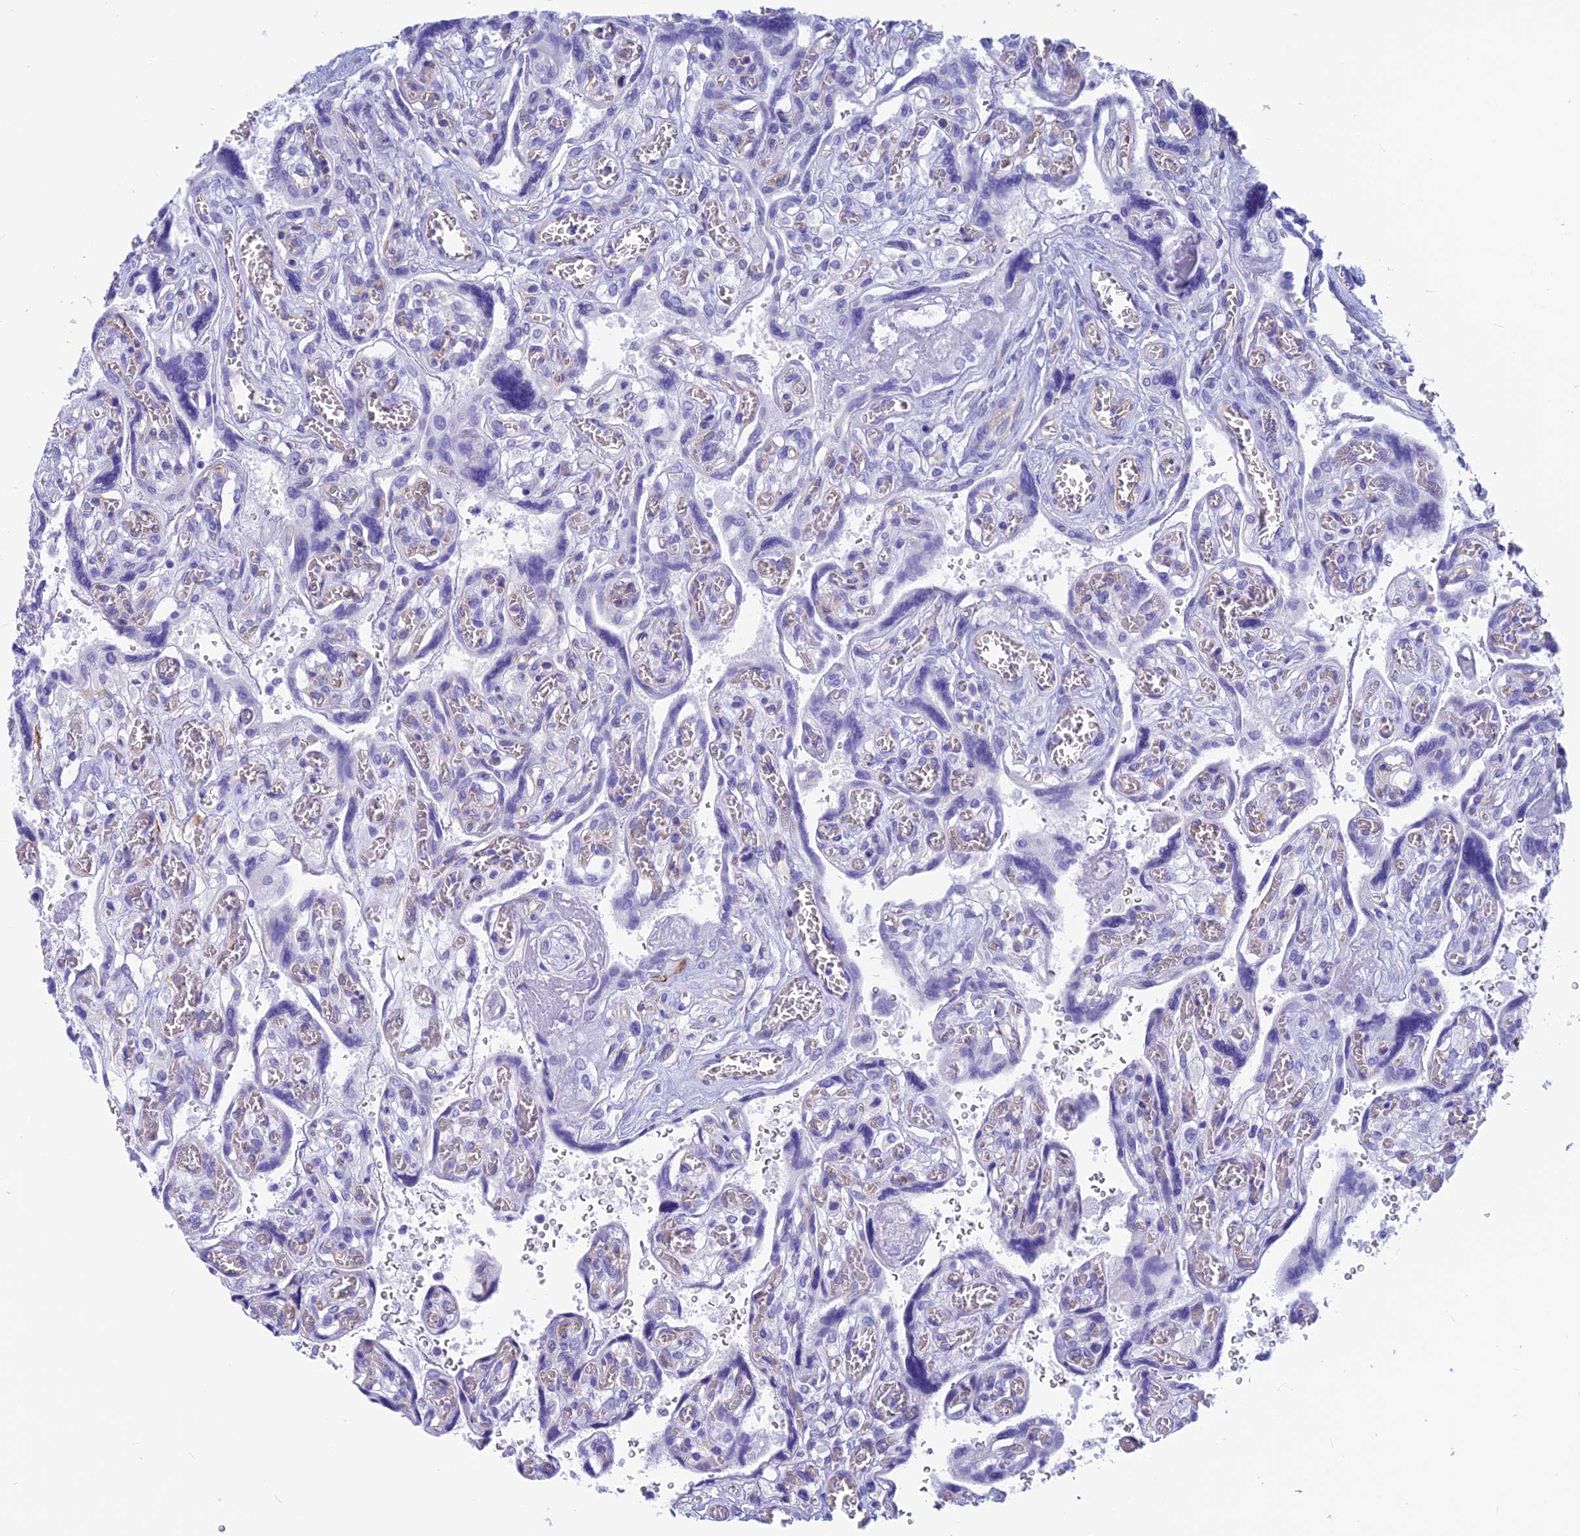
{"staining": {"intensity": "negative", "quantity": "none", "location": "none"}, "tissue": "placenta", "cell_type": "Decidual cells", "image_type": "normal", "snomed": [{"axis": "morphology", "description": "Normal tissue, NOS"}, {"axis": "topography", "description": "Placenta"}], "caption": "Histopathology image shows no protein expression in decidual cells of normal placenta.", "gene": "GNGT2", "patient": {"sex": "female", "age": 39}}